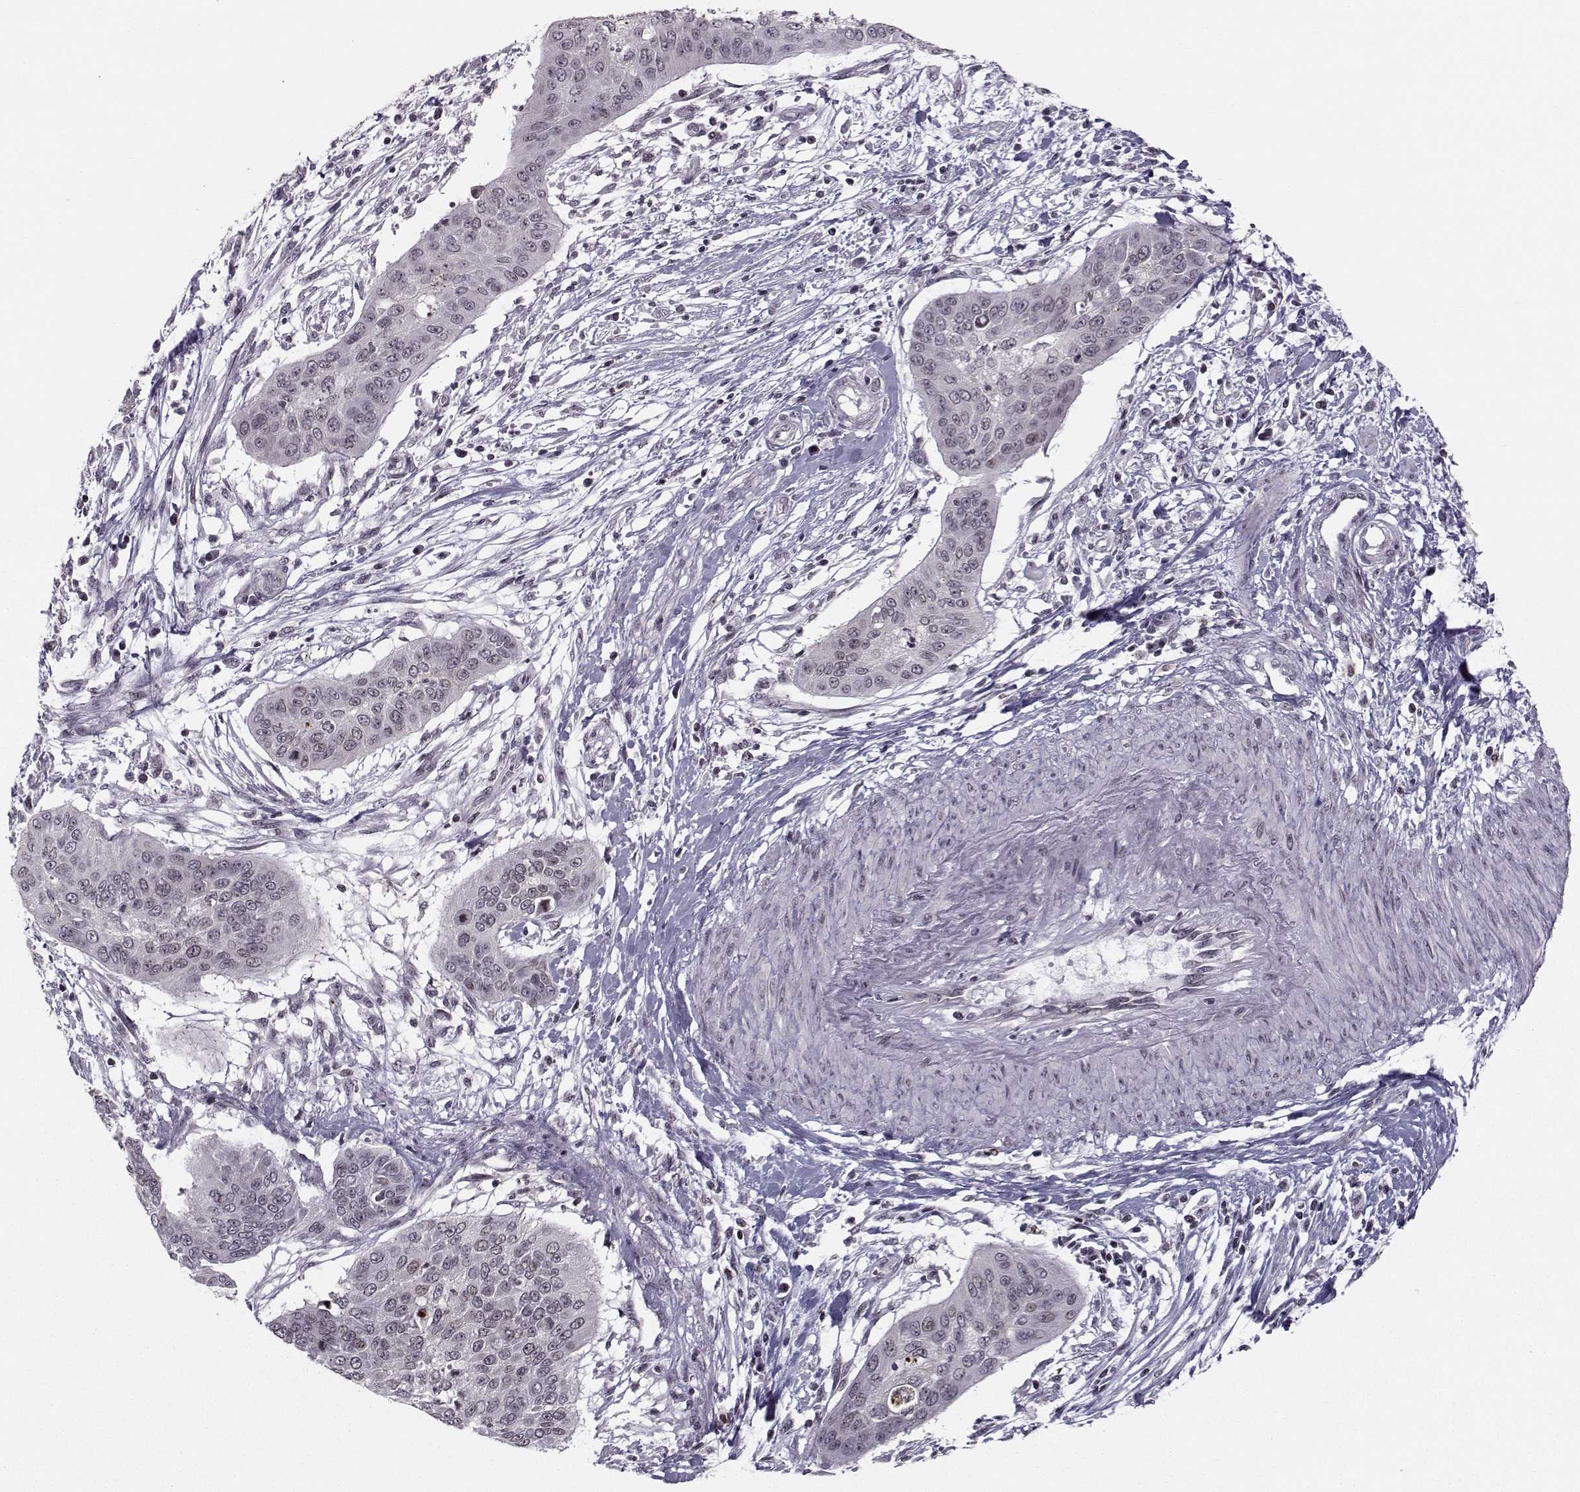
{"staining": {"intensity": "negative", "quantity": "none", "location": "none"}, "tissue": "cervical cancer", "cell_type": "Tumor cells", "image_type": "cancer", "snomed": [{"axis": "morphology", "description": "Squamous cell carcinoma, NOS"}, {"axis": "topography", "description": "Cervix"}], "caption": "DAB (3,3'-diaminobenzidine) immunohistochemical staining of cervical cancer displays no significant expression in tumor cells.", "gene": "MARCHF4", "patient": {"sex": "female", "age": 39}}